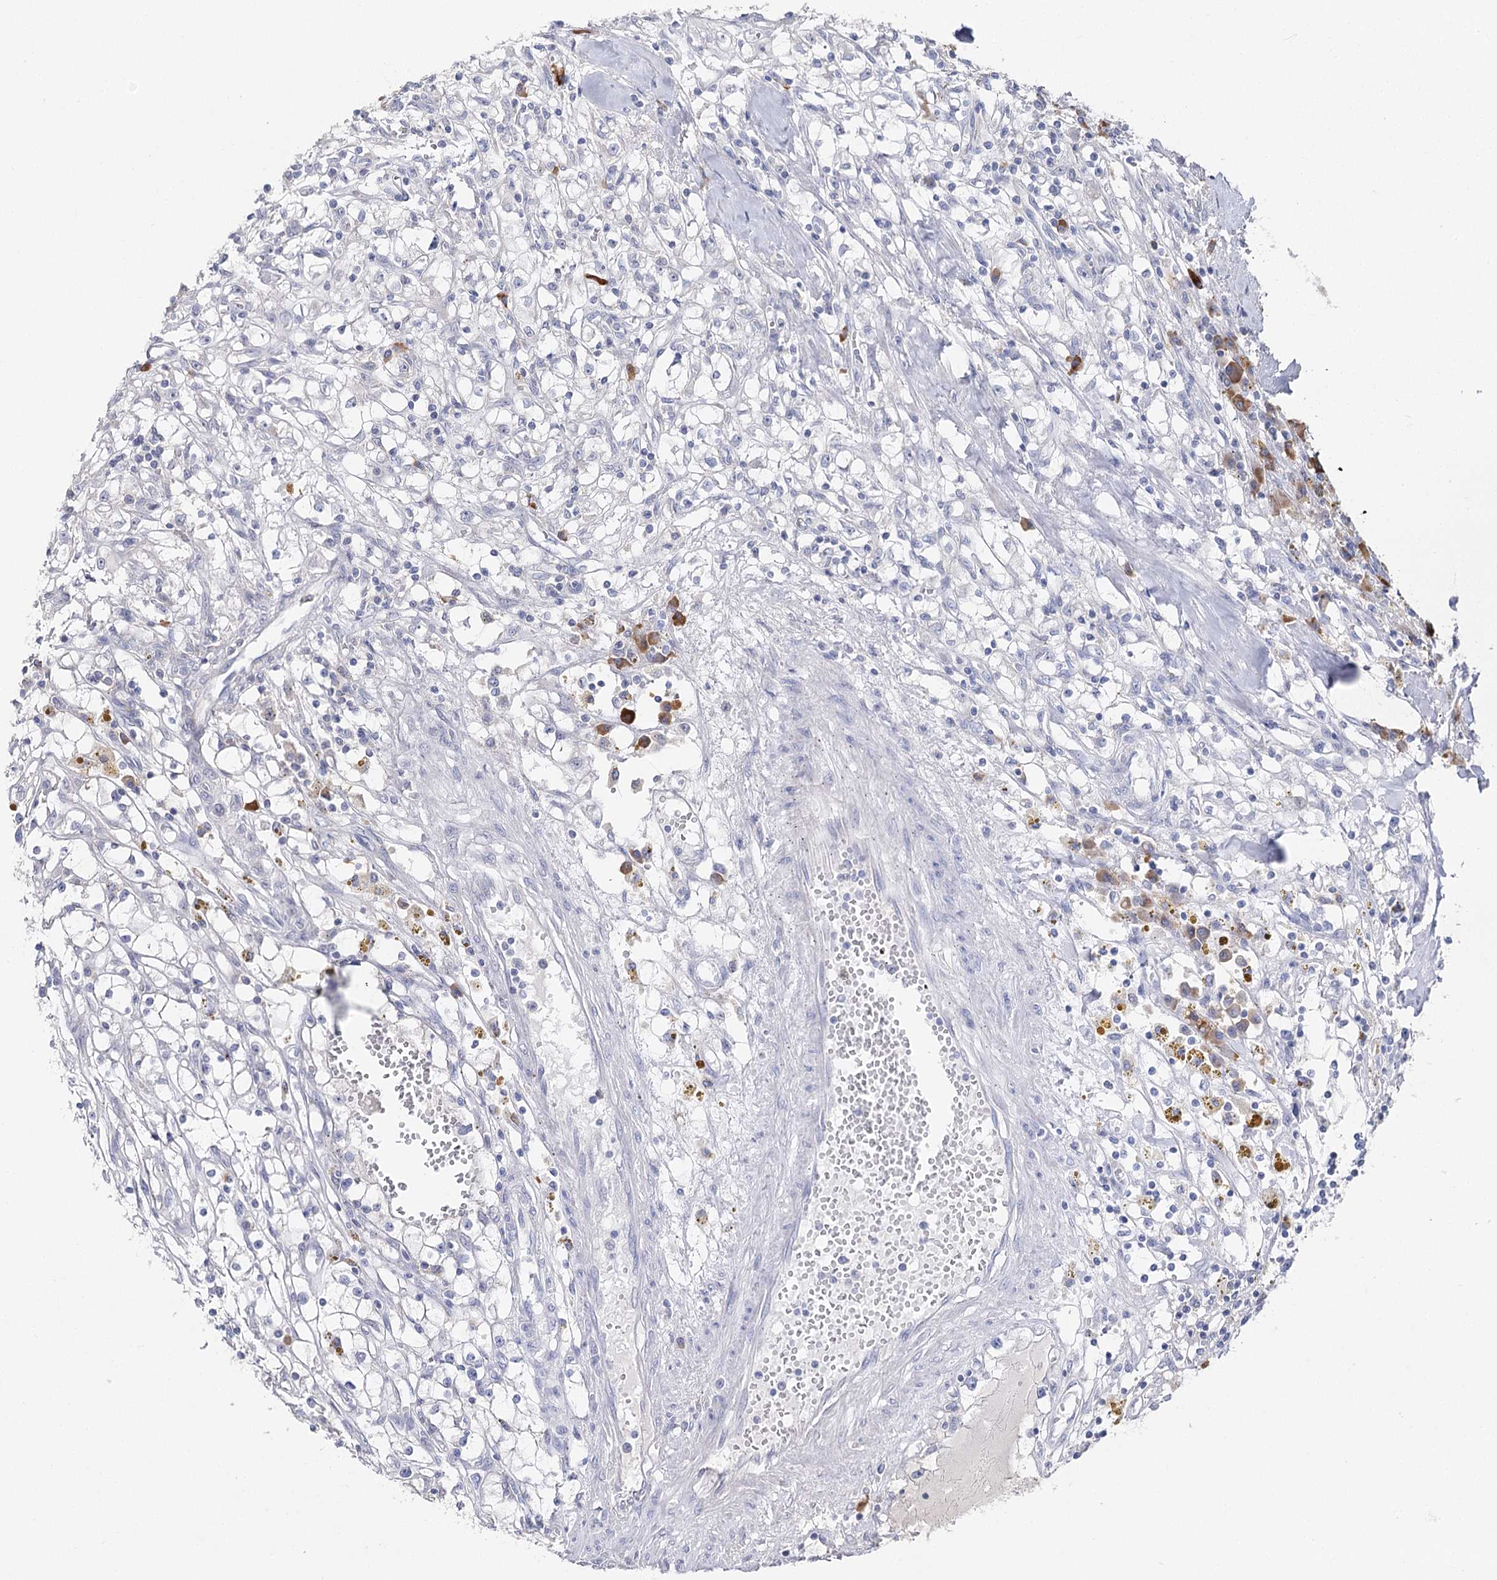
{"staining": {"intensity": "negative", "quantity": "none", "location": "none"}, "tissue": "renal cancer", "cell_type": "Tumor cells", "image_type": "cancer", "snomed": [{"axis": "morphology", "description": "Adenocarcinoma, NOS"}, {"axis": "topography", "description": "Kidney"}], "caption": "Immunohistochemical staining of human renal adenocarcinoma reveals no significant expression in tumor cells.", "gene": "IL1RAP", "patient": {"sex": "male", "age": 56}}